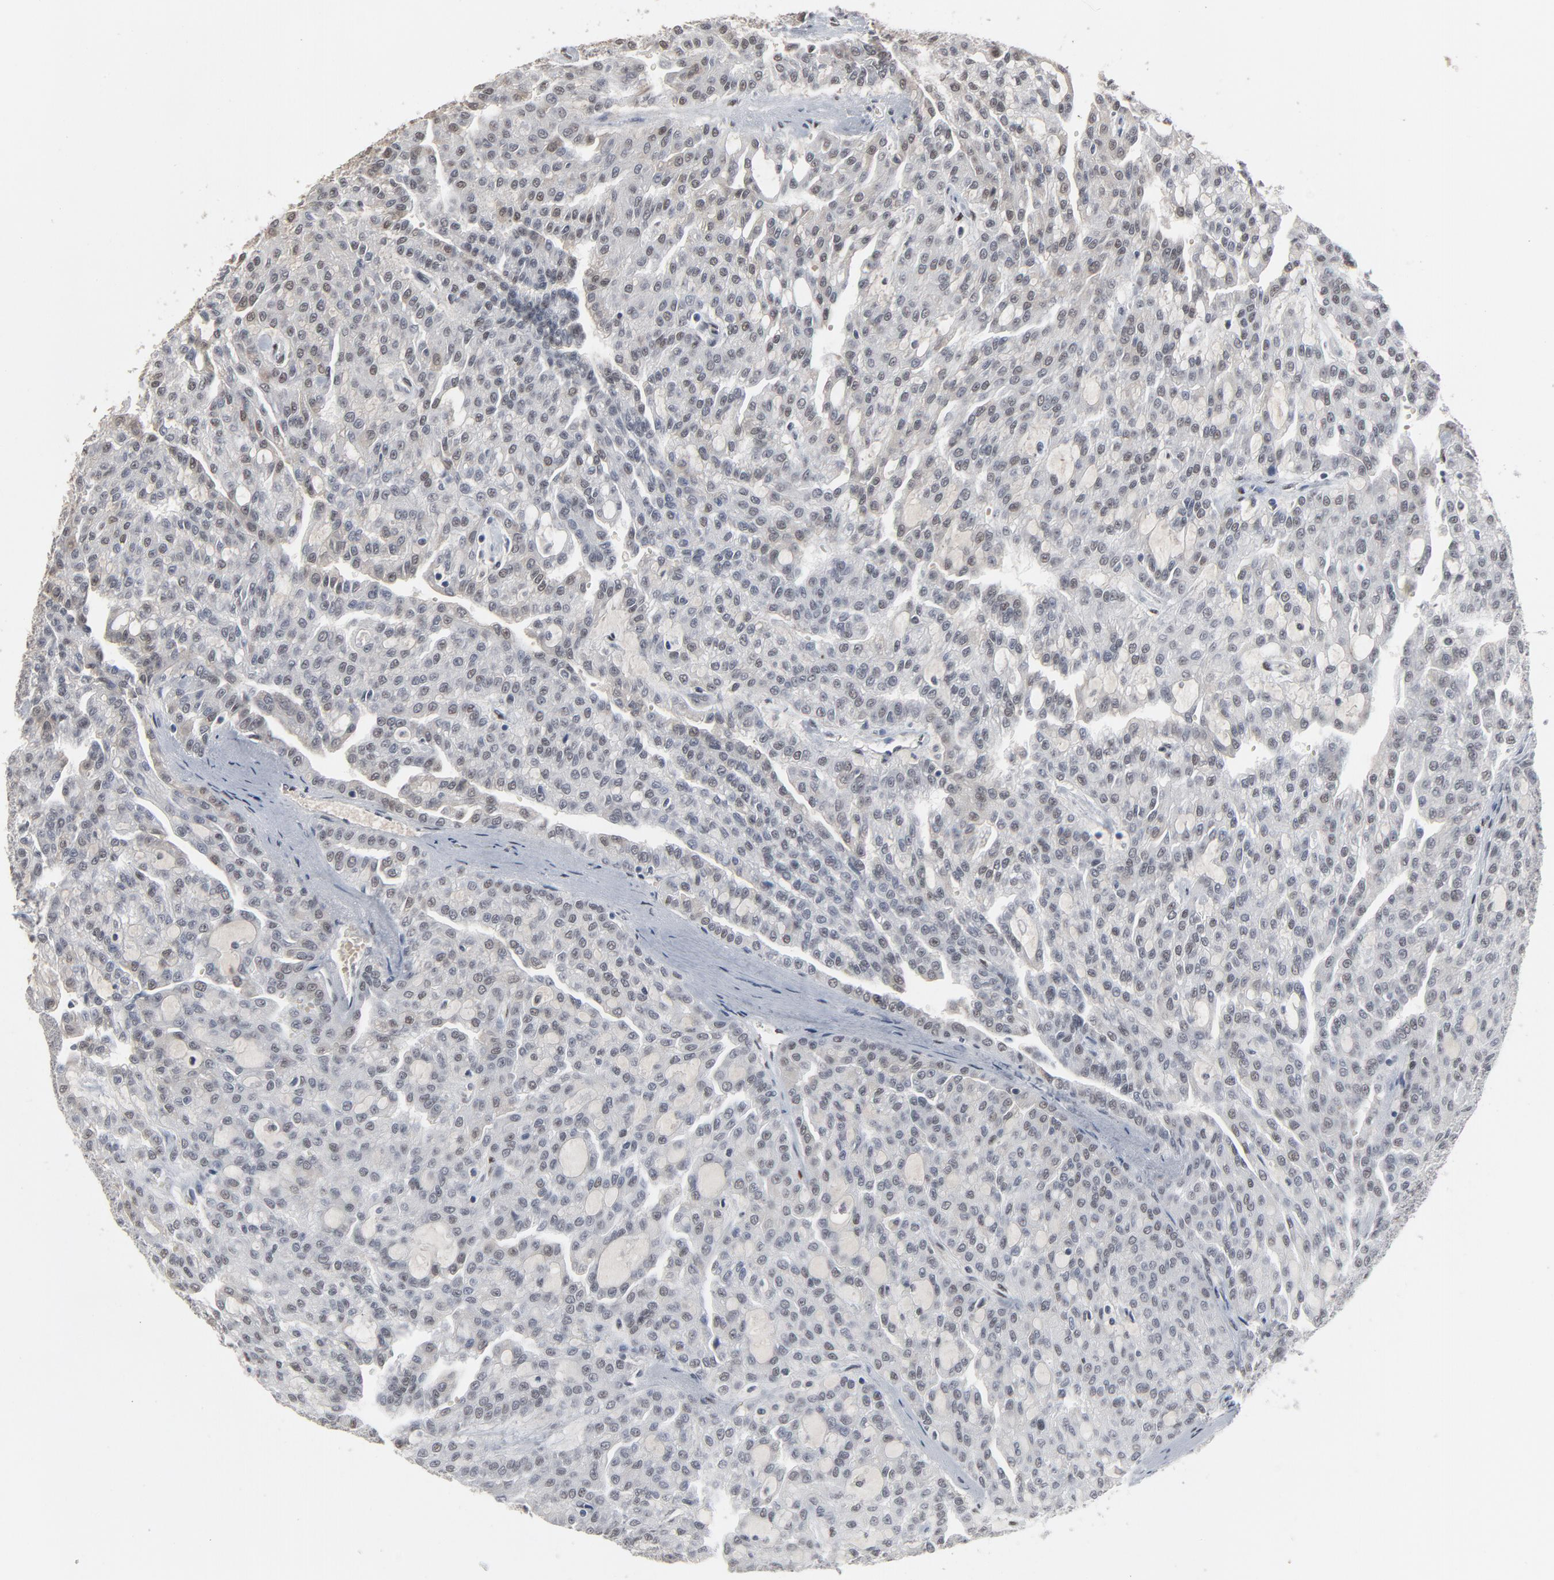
{"staining": {"intensity": "negative", "quantity": "none", "location": "none"}, "tissue": "renal cancer", "cell_type": "Tumor cells", "image_type": "cancer", "snomed": [{"axis": "morphology", "description": "Adenocarcinoma, NOS"}, {"axis": "topography", "description": "Kidney"}], "caption": "Immunohistochemical staining of human renal adenocarcinoma exhibits no significant staining in tumor cells. (Stains: DAB immunohistochemistry (IHC) with hematoxylin counter stain, Microscopy: brightfield microscopy at high magnification).", "gene": "ATF7", "patient": {"sex": "male", "age": 63}}